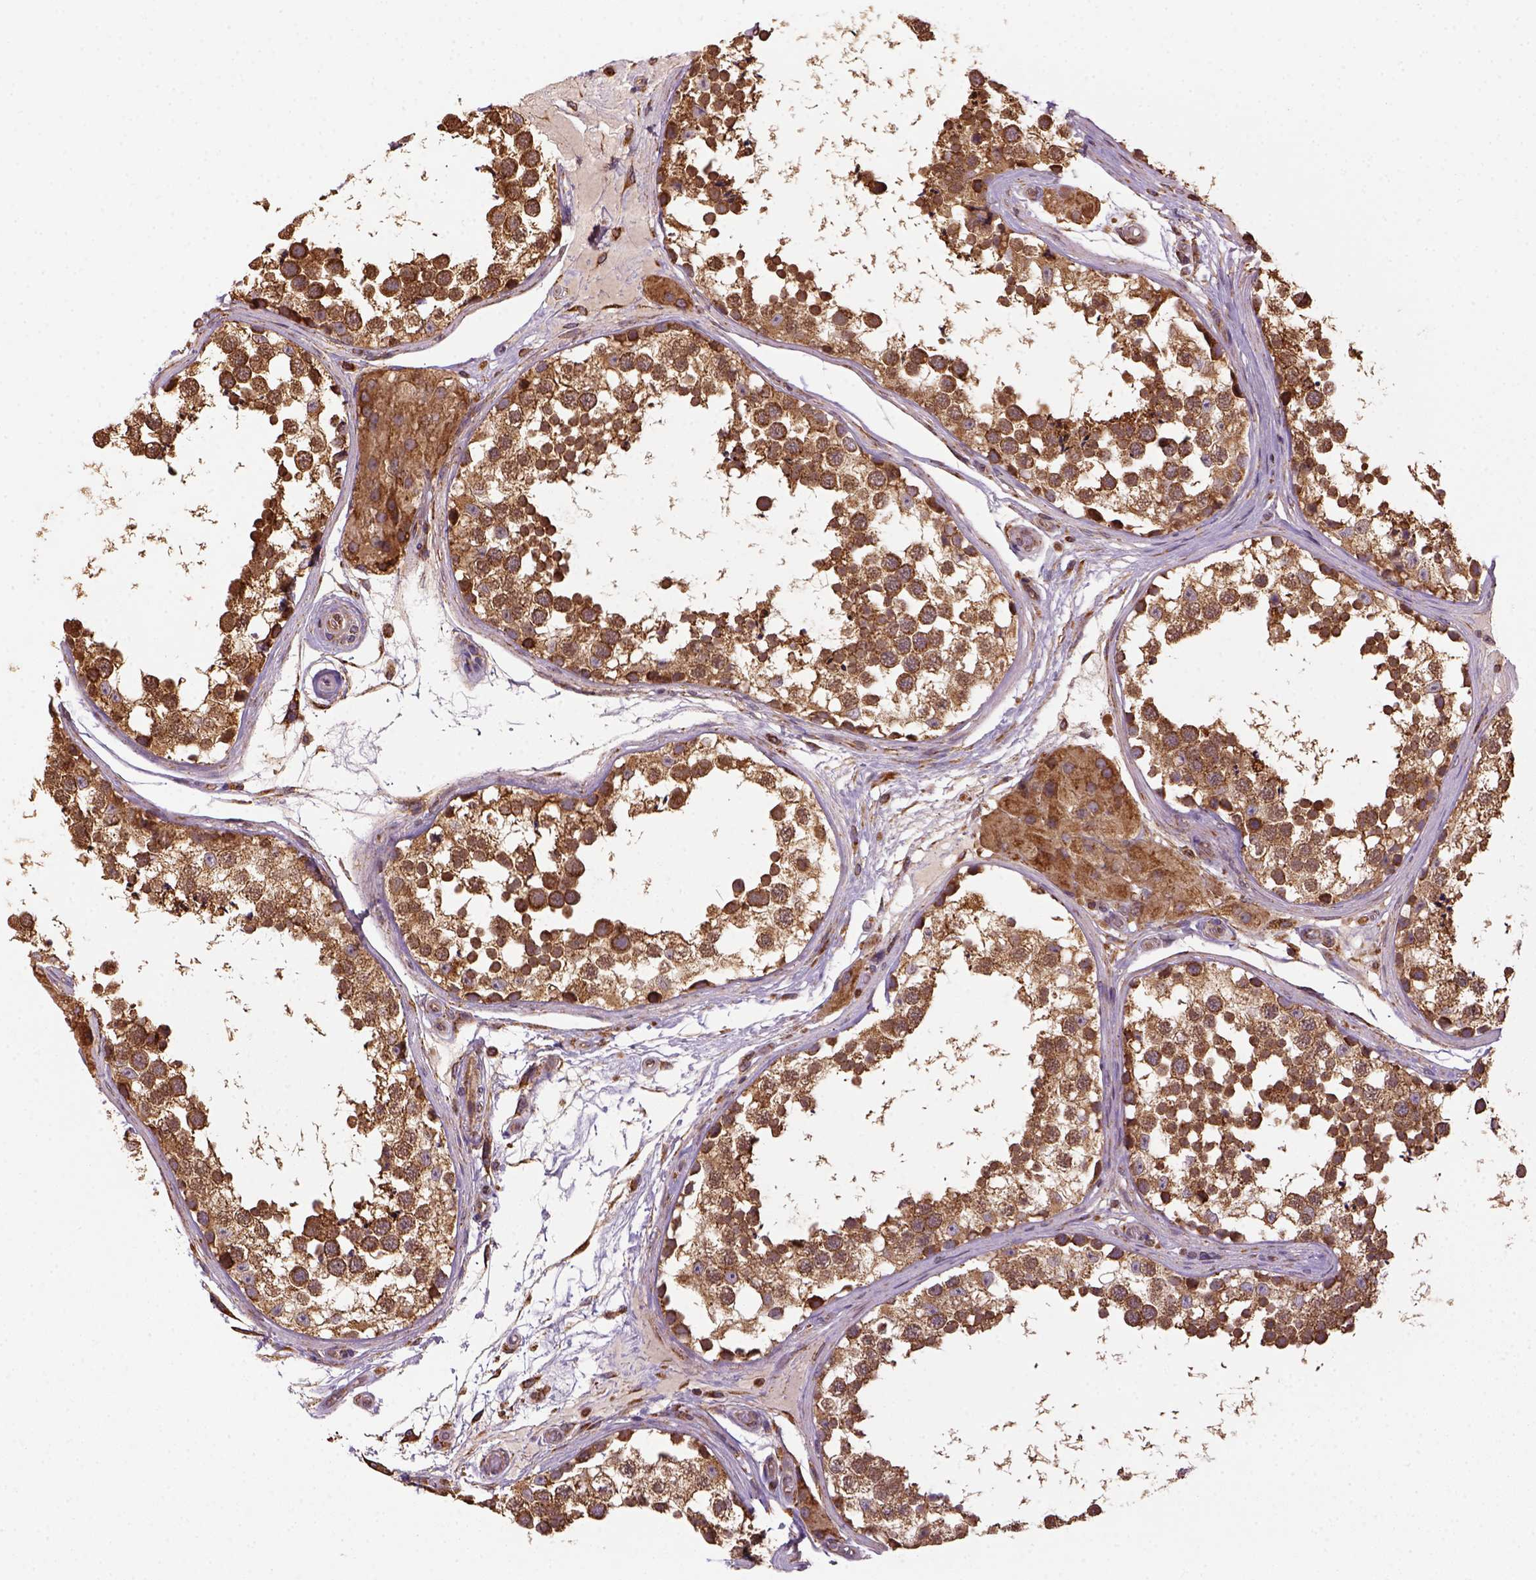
{"staining": {"intensity": "strong", "quantity": ">75%", "location": "cytoplasmic/membranous"}, "tissue": "testis", "cell_type": "Cells in seminiferous ducts", "image_type": "normal", "snomed": [{"axis": "morphology", "description": "Normal tissue, NOS"}, {"axis": "morphology", "description": "Seminoma, NOS"}, {"axis": "topography", "description": "Testis"}], "caption": "High-power microscopy captured an immunohistochemistry image of benign testis, revealing strong cytoplasmic/membranous staining in about >75% of cells in seminiferous ducts. The protein of interest is stained brown, and the nuclei are stained in blue (DAB (3,3'-diaminobenzidine) IHC with brightfield microscopy, high magnification).", "gene": "MAPK8IP3", "patient": {"sex": "male", "age": 65}}